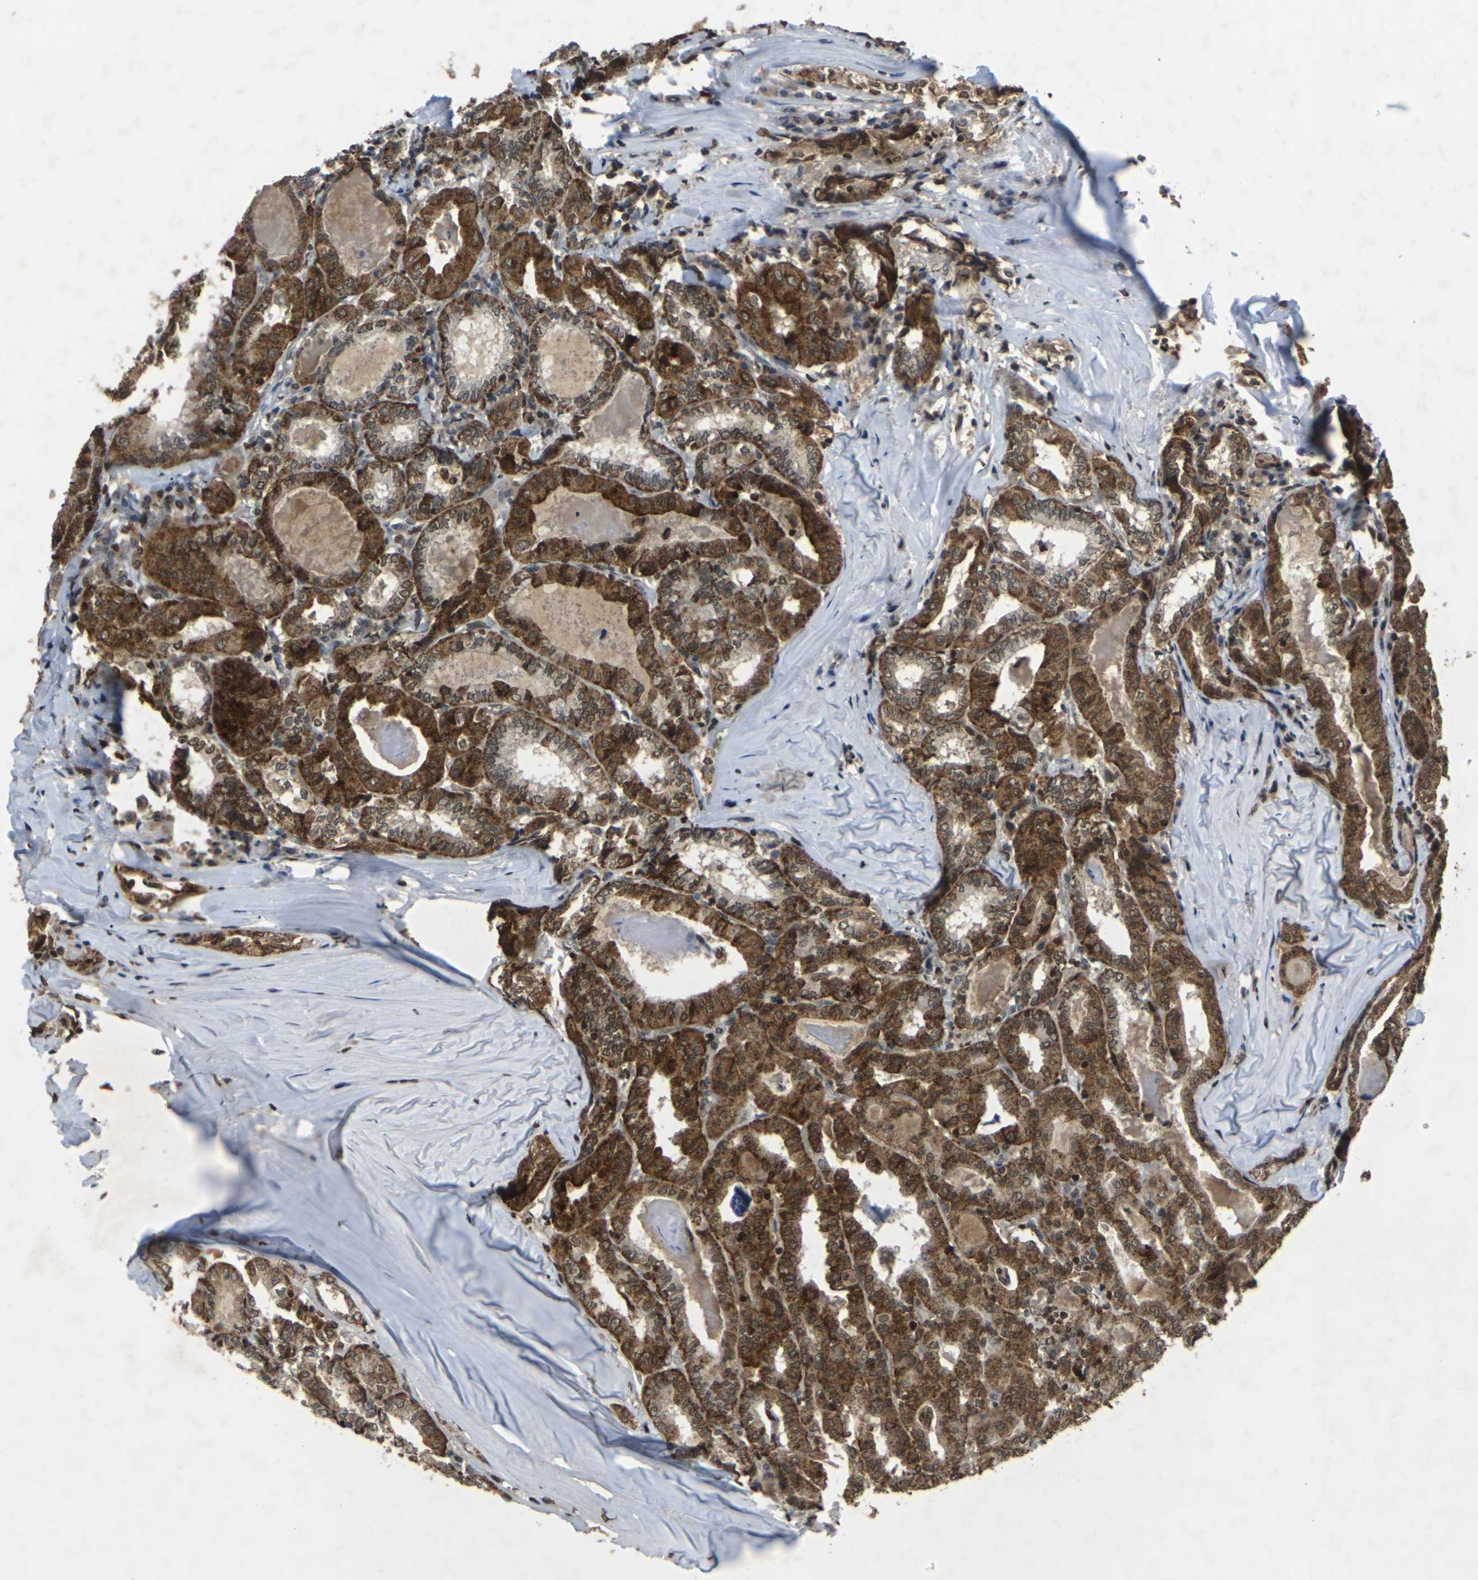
{"staining": {"intensity": "strong", "quantity": ">75%", "location": "cytoplasmic/membranous,nuclear"}, "tissue": "thyroid cancer", "cell_type": "Tumor cells", "image_type": "cancer", "snomed": [{"axis": "morphology", "description": "Papillary adenocarcinoma, NOS"}, {"axis": "topography", "description": "Thyroid gland"}], "caption": "Immunohistochemistry (IHC) staining of thyroid cancer, which reveals high levels of strong cytoplasmic/membranous and nuclear positivity in approximately >75% of tumor cells indicating strong cytoplasmic/membranous and nuclear protein expression. The staining was performed using DAB (3,3'-diaminobenzidine) (brown) for protein detection and nuclei were counterstained in hematoxylin (blue).", "gene": "NELFA", "patient": {"sex": "female", "age": 42}}